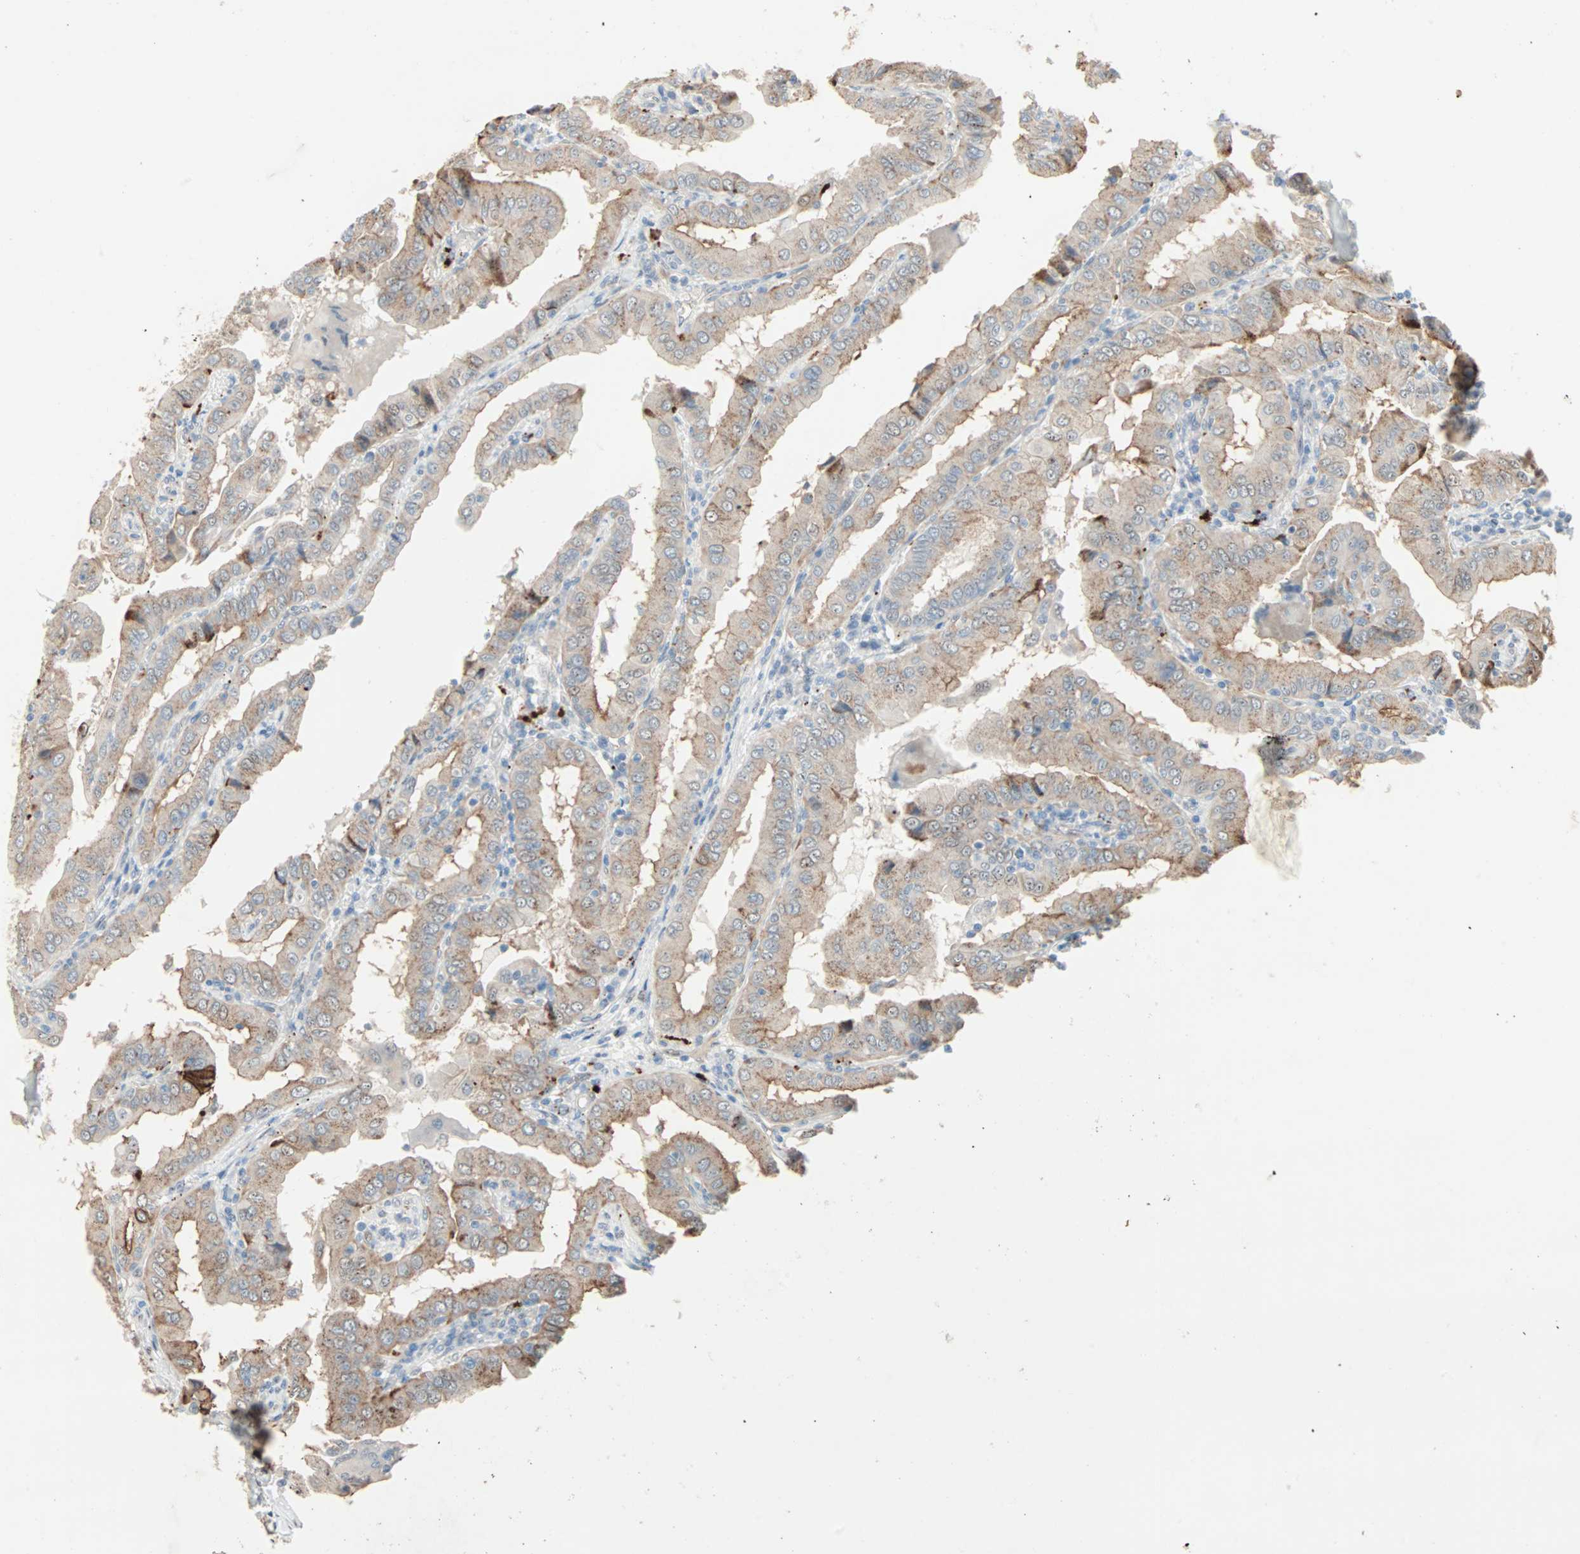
{"staining": {"intensity": "moderate", "quantity": ">75%", "location": "cytoplasmic/membranous"}, "tissue": "thyroid cancer", "cell_type": "Tumor cells", "image_type": "cancer", "snomed": [{"axis": "morphology", "description": "Papillary adenocarcinoma, NOS"}, {"axis": "topography", "description": "Thyroid gland"}], "caption": "The image shows immunohistochemical staining of thyroid cancer. There is moderate cytoplasmic/membranous positivity is identified in approximately >75% of tumor cells. The protein of interest is stained brown, and the nuclei are stained in blue (DAB (3,3'-diaminobenzidine) IHC with brightfield microscopy, high magnification).", "gene": "CAND2", "patient": {"sex": "male", "age": 33}}